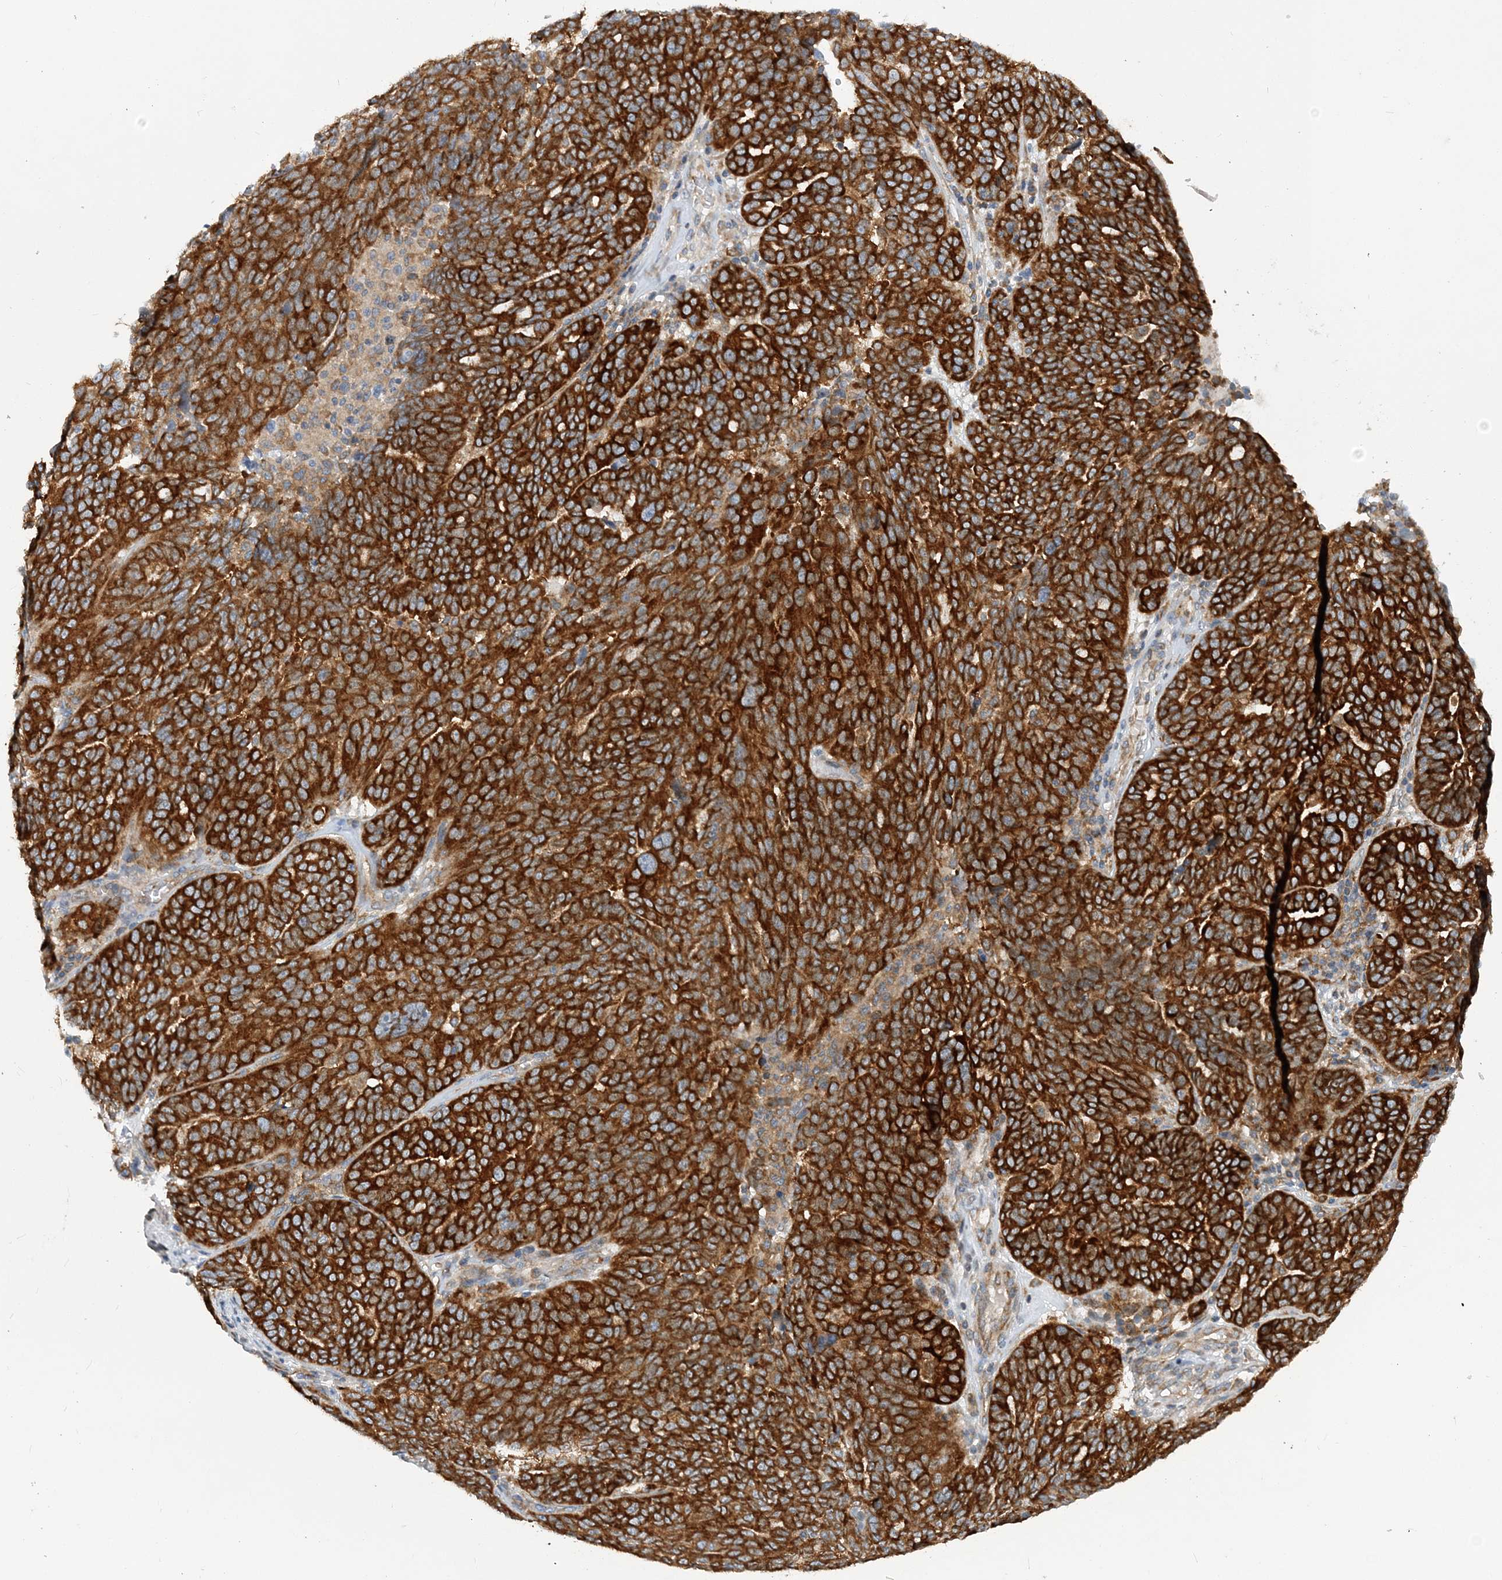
{"staining": {"intensity": "strong", "quantity": ">75%", "location": "cytoplasmic/membranous"}, "tissue": "ovarian cancer", "cell_type": "Tumor cells", "image_type": "cancer", "snomed": [{"axis": "morphology", "description": "Cystadenocarcinoma, serous, NOS"}, {"axis": "topography", "description": "Ovary"}], "caption": "IHC image of neoplastic tissue: ovarian cancer stained using IHC exhibits high levels of strong protein expression localized specifically in the cytoplasmic/membranous of tumor cells, appearing as a cytoplasmic/membranous brown color.", "gene": "LARP4B", "patient": {"sex": "female", "age": 59}}